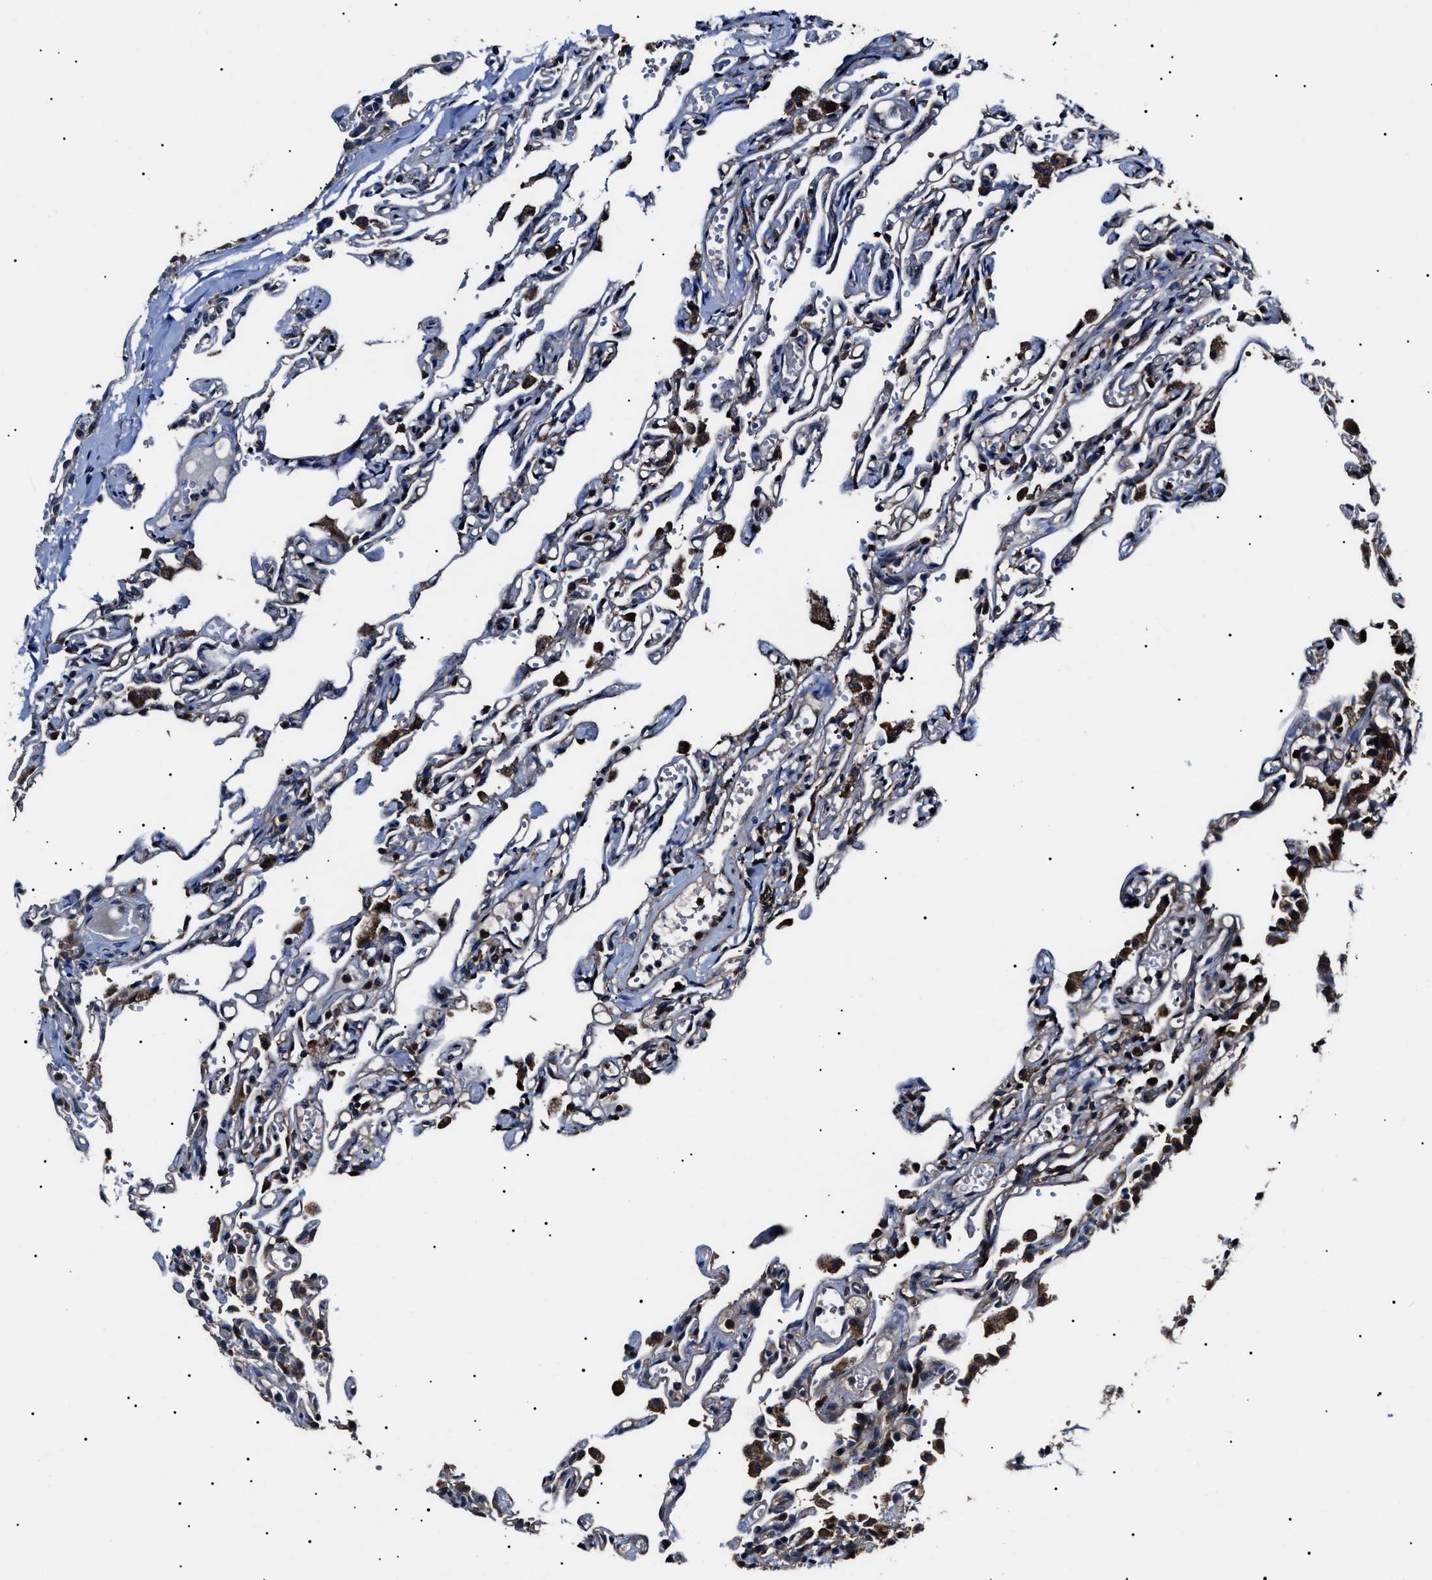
{"staining": {"intensity": "moderate", "quantity": "<25%", "location": "cytoplasmic/membranous"}, "tissue": "lung", "cell_type": "Alveolar cells", "image_type": "normal", "snomed": [{"axis": "morphology", "description": "Normal tissue, NOS"}, {"axis": "topography", "description": "Lung"}], "caption": "The histopathology image reveals immunohistochemical staining of benign lung. There is moderate cytoplasmic/membranous expression is appreciated in about <25% of alveolar cells.", "gene": "CCT8", "patient": {"sex": "male", "age": 21}}